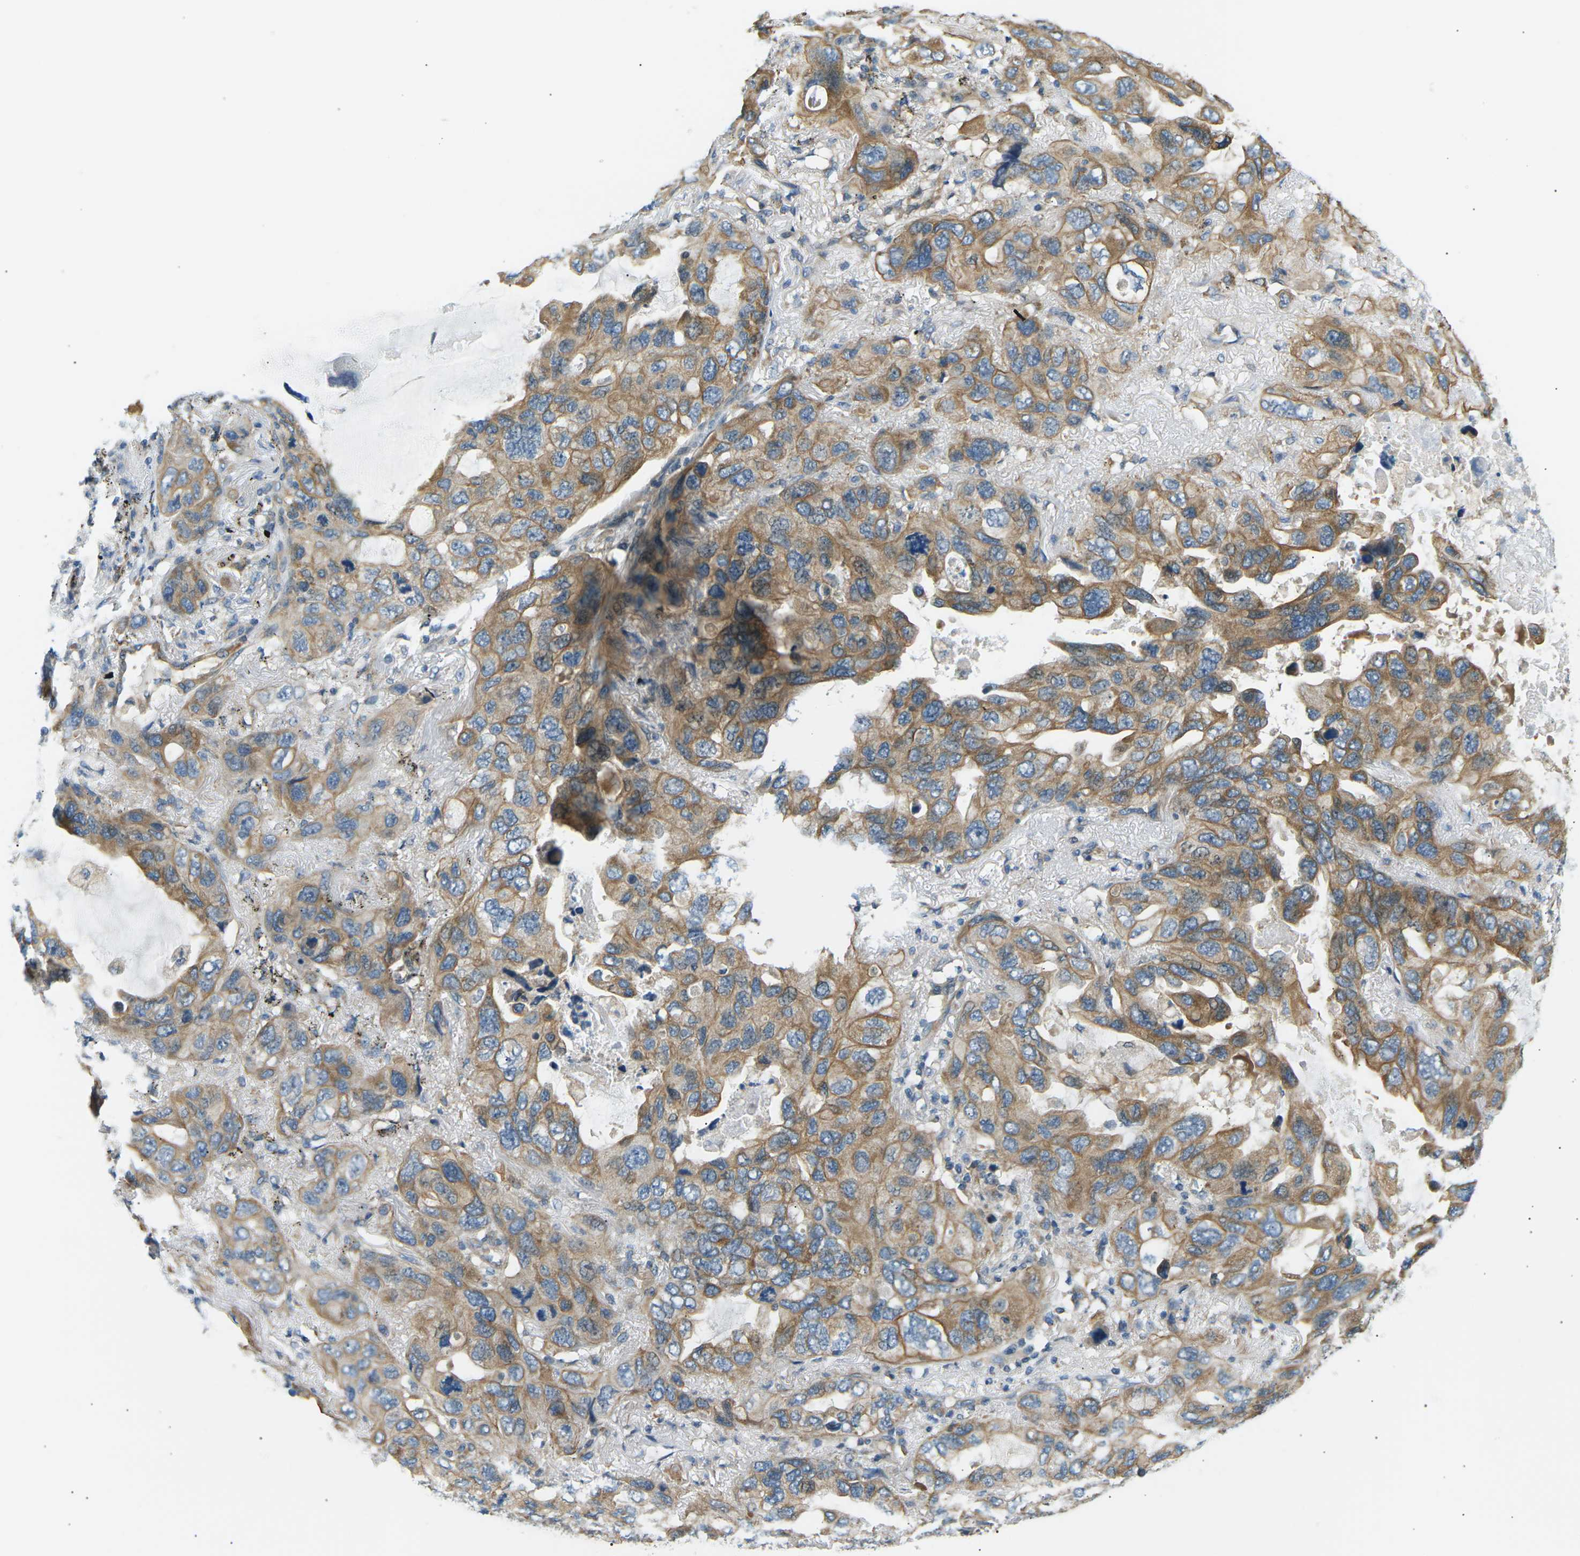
{"staining": {"intensity": "moderate", "quantity": ">75%", "location": "cytoplasmic/membranous"}, "tissue": "lung cancer", "cell_type": "Tumor cells", "image_type": "cancer", "snomed": [{"axis": "morphology", "description": "Squamous cell carcinoma, NOS"}, {"axis": "topography", "description": "Lung"}], "caption": "A high-resolution histopathology image shows IHC staining of squamous cell carcinoma (lung), which shows moderate cytoplasmic/membranous expression in about >75% of tumor cells.", "gene": "TBC1D8", "patient": {"sex": "female", "age": 73}}